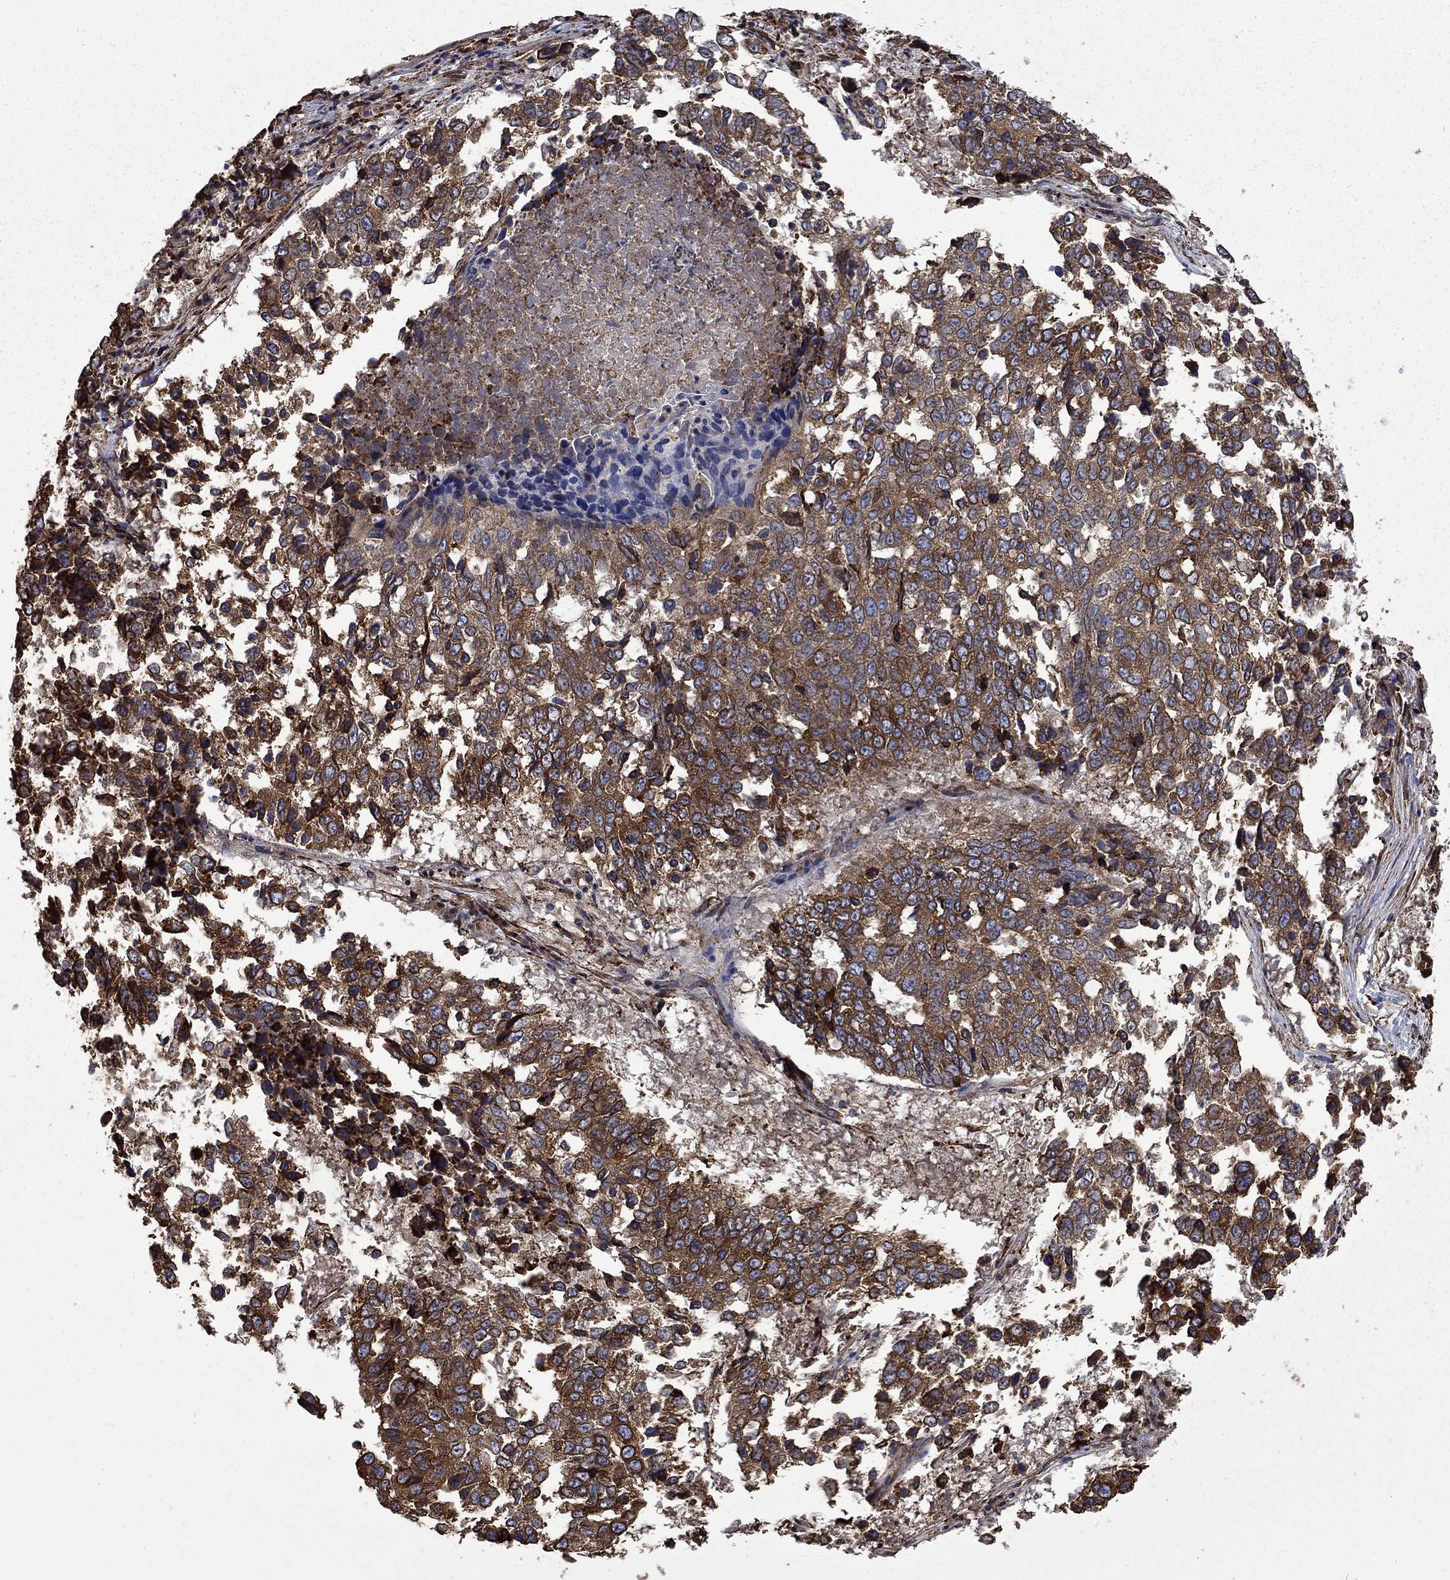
{"staining": {"intensity": "moderate", "quantity": ">75%", "location": "cytoplasmic/membranous"}, "tissue": "lung cancer", "cell_type": "Tumor cells", "image_type": "cancer", "snomed": [{"axis": "morphology", "description": "Squamous cell carcinoma, NOS"}, {"axis": "topography", "description": "Lung"}], "caption": "Human lung cancer stained with a protein marker shows moderate staining in tumor cells.", "gene": "CUTC", "patient": {"sex": "male", "age": 82}}